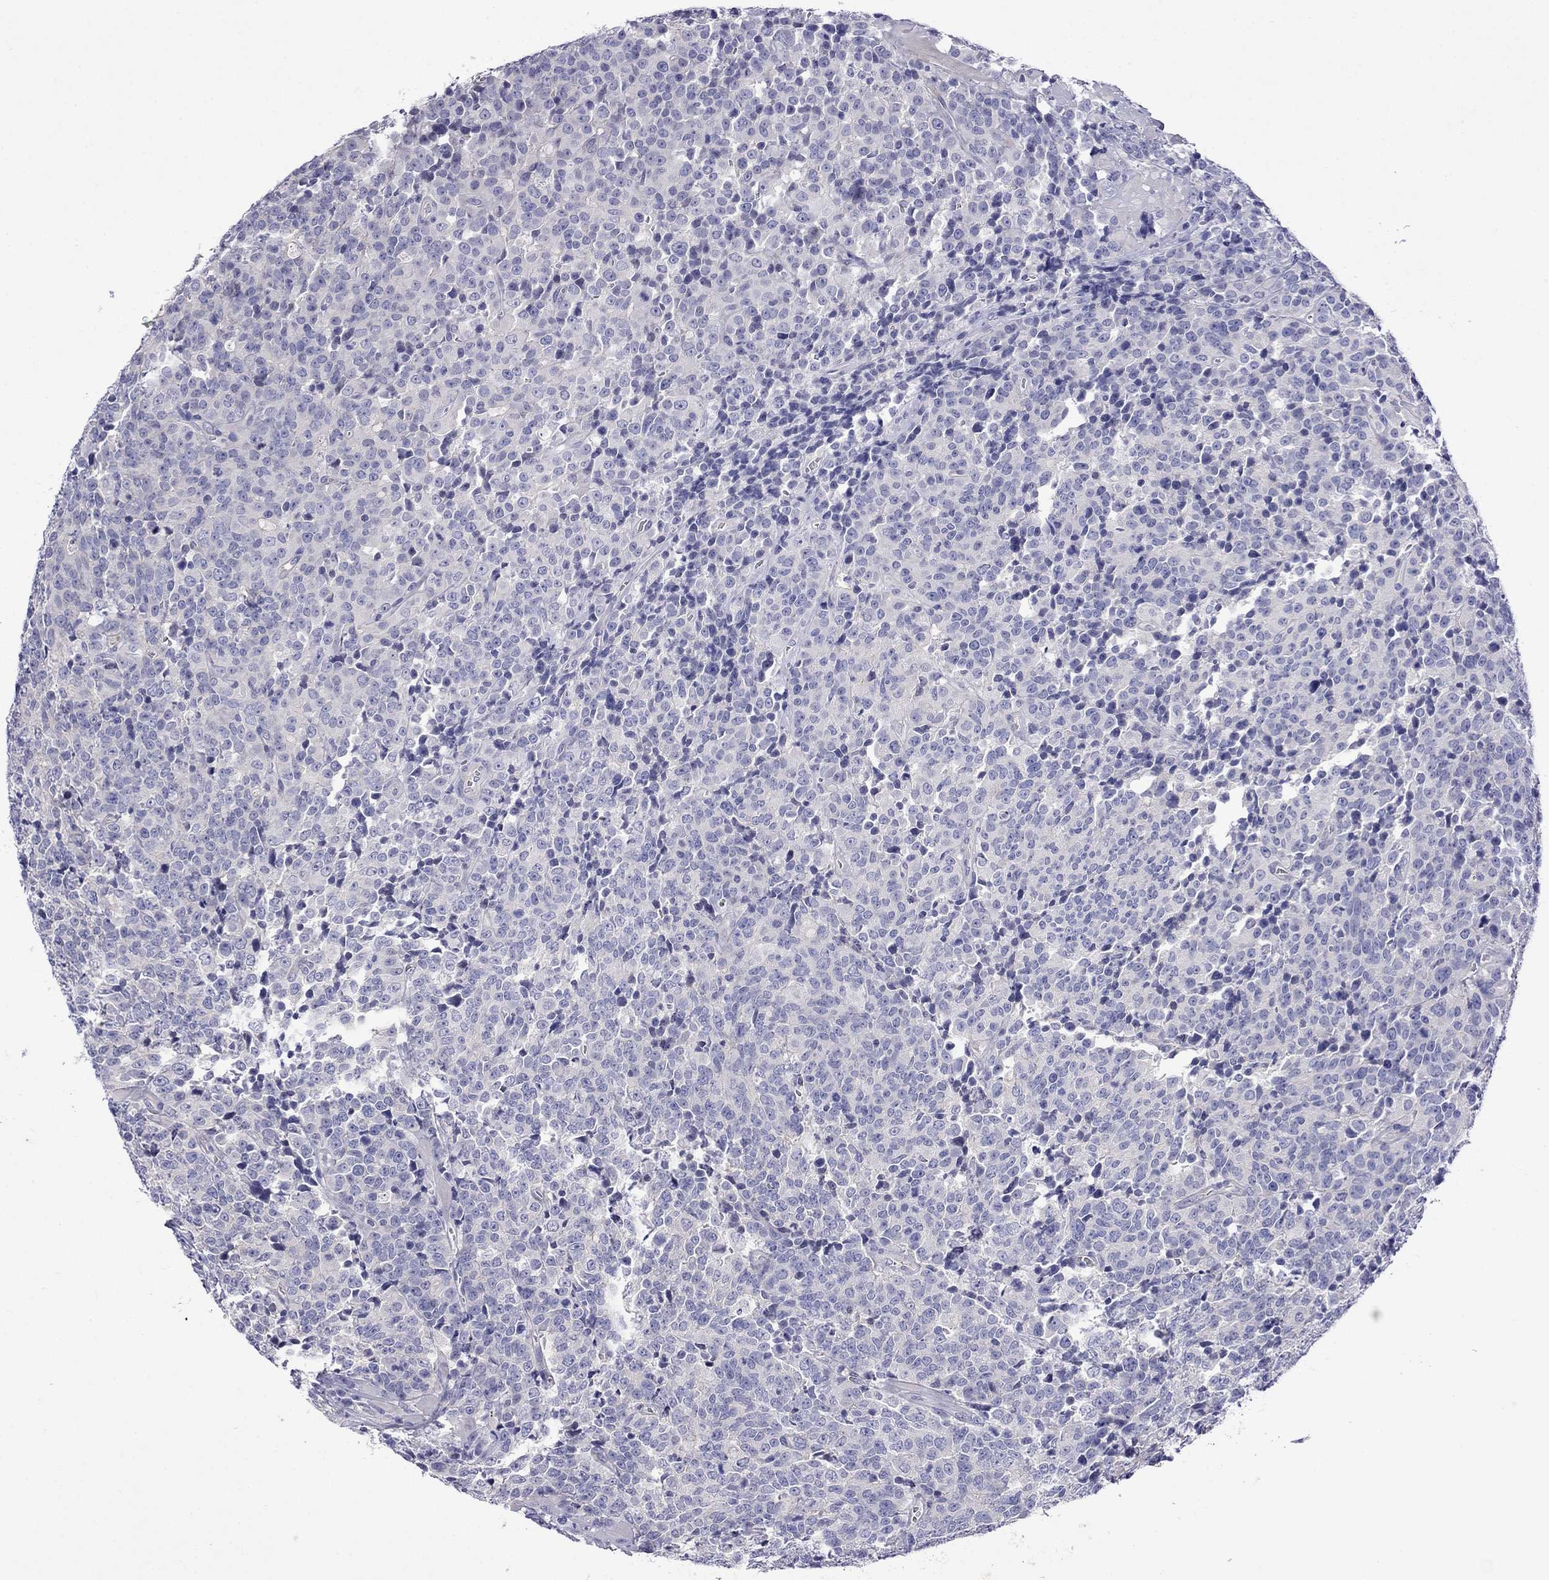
{"staining": {"intensity": "negative", "quantity": "none", "location": "none"}, "tissue": "prostate cancer", "cell_type": "Tumor cells", "image_type": "cancer", "snomed": [{"axis": "morphology", "description": "Adenocarcinoma, NOS"}, {"axis": "topography", "description": "Prostate"}], "caption": "IHC of human prostate cancer (adenocarcinoma) shows no positivity in tumor cells.", "gene": "STAR", "patient": {"sex": "male", "age": 67}}